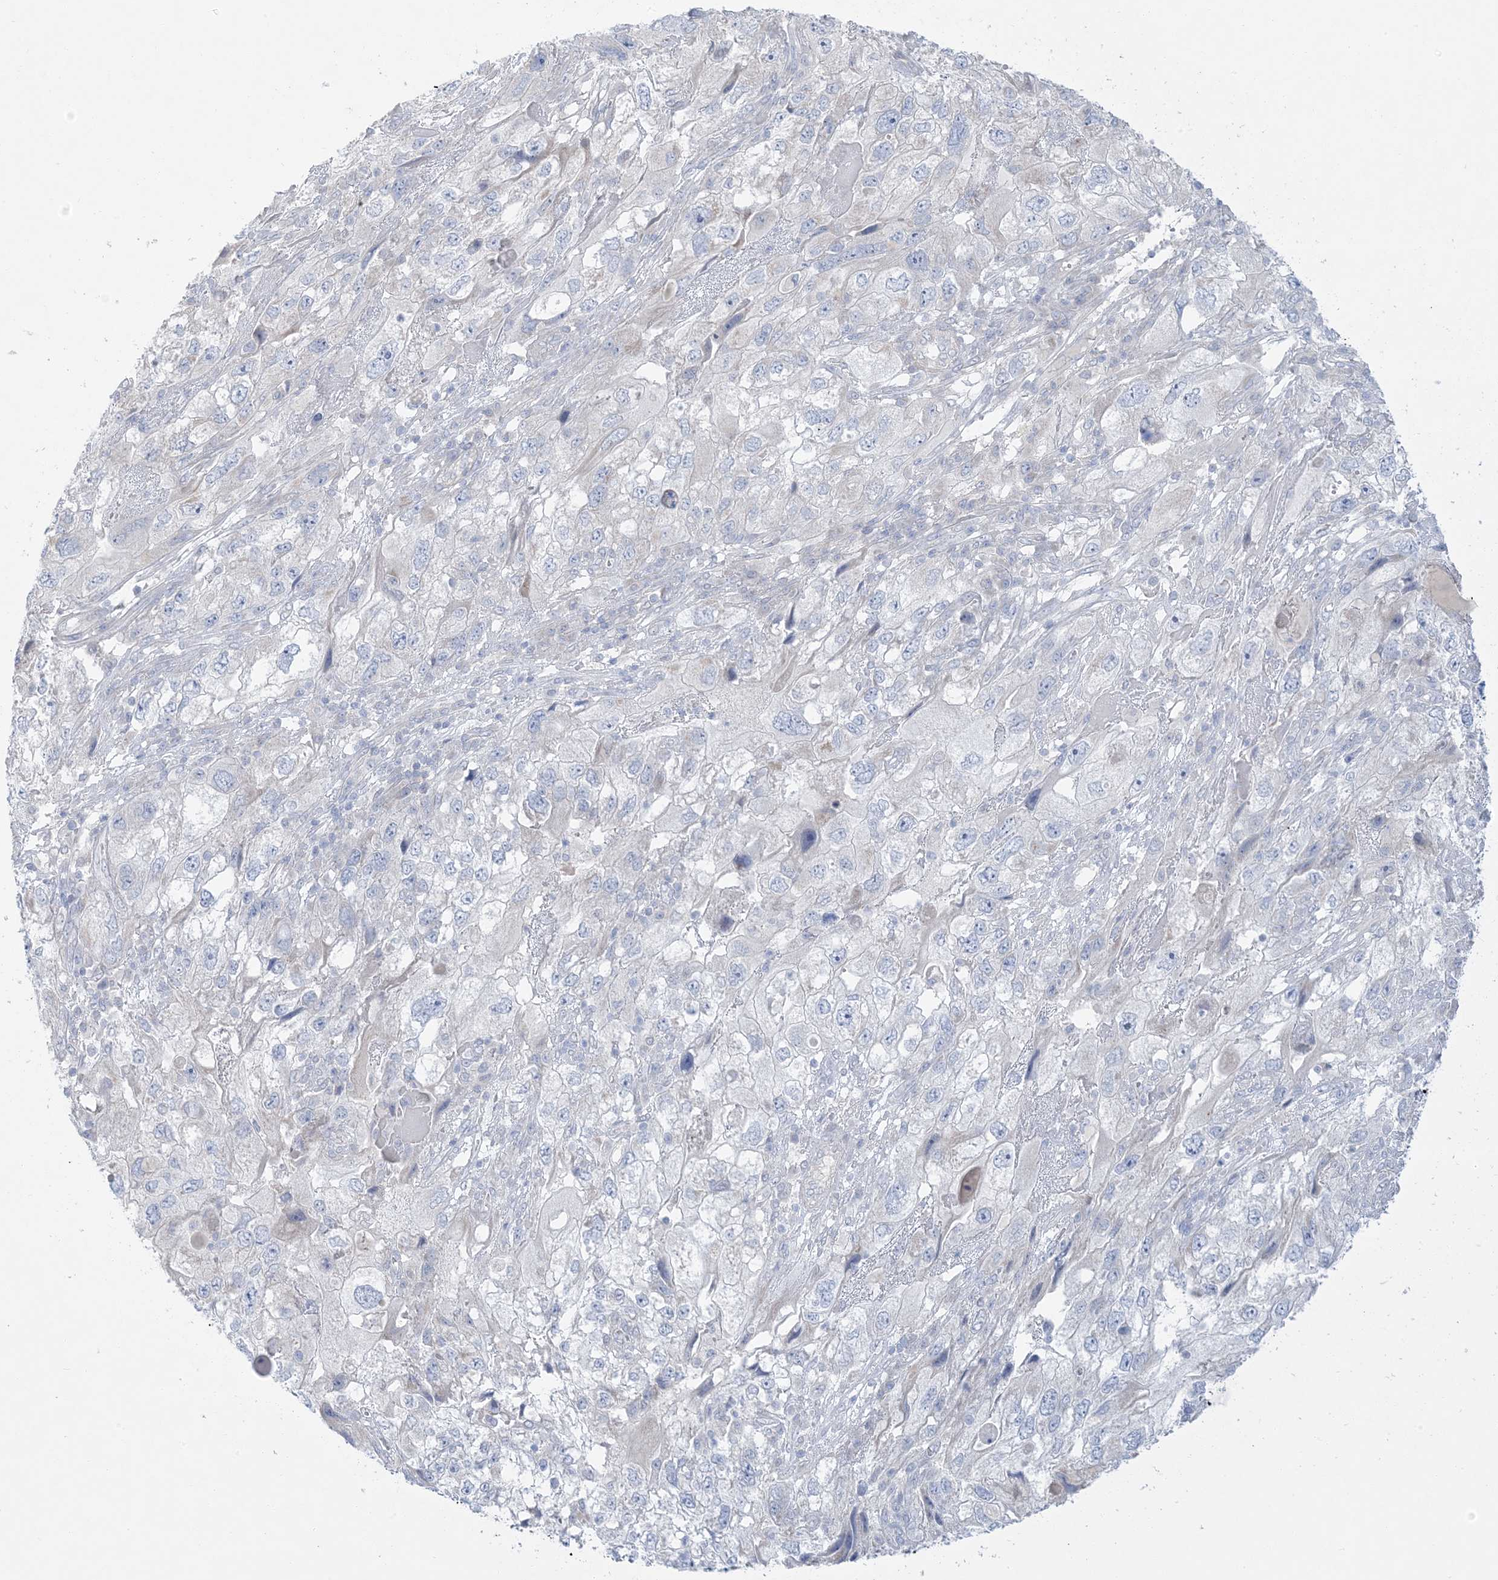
{"staining": {"intensity": "negative", "quantity": "none", "location": "none"}, "tissue": "endometrial cancer", "cell_type": "Tumor cells", "image_type": "cancer", "snomed": [{"axis": "morphology", "description": "Adenocarcinoma, NOS"}, {"axis": "topography", "description": "Endometrium"}], "caption": "Tumor cells show no significant staining in adenocarcinoma (endometrial).", "gene": "FAM184A", "patient": {"sex": "female", "age": 49}}